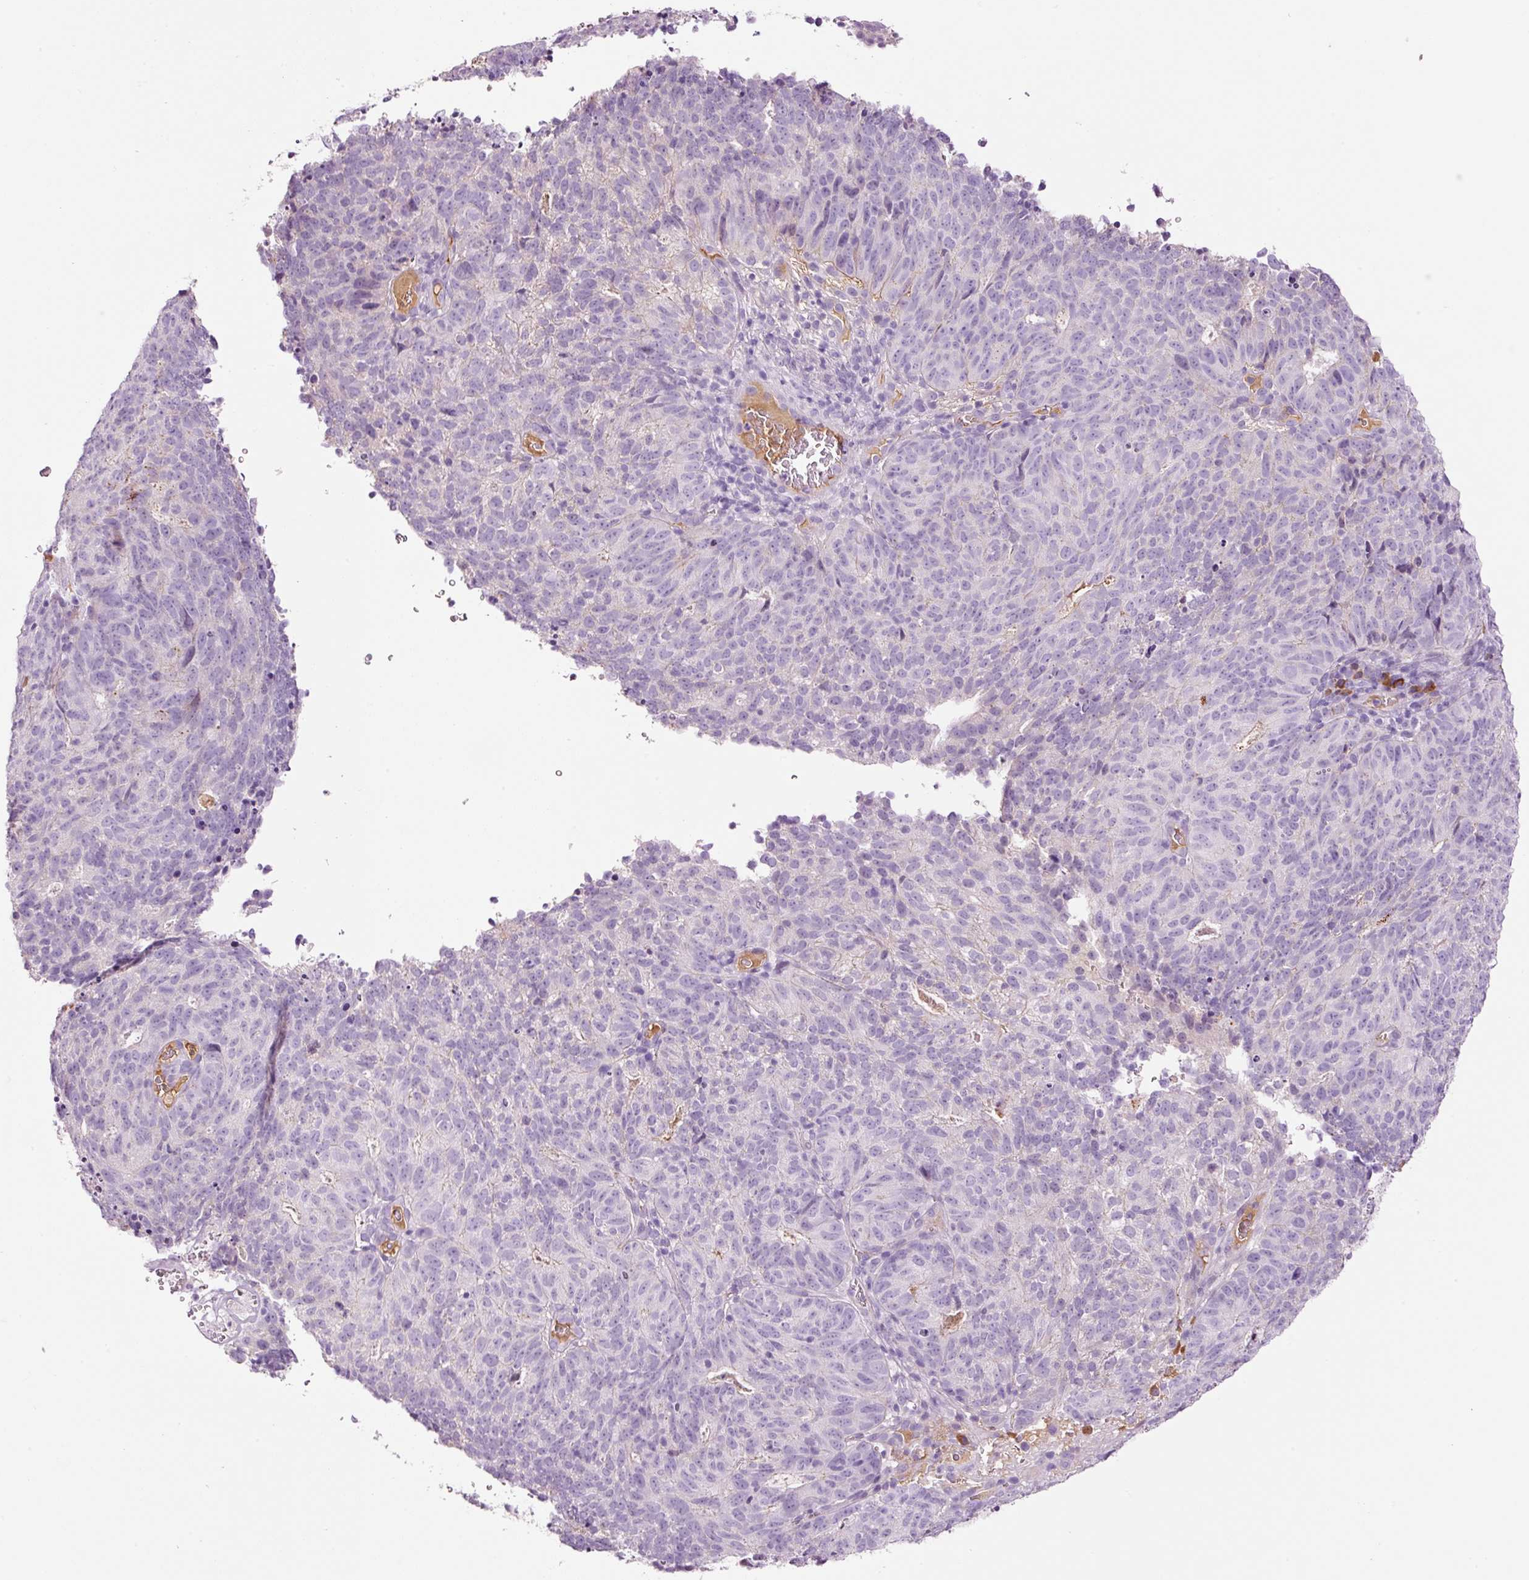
{"staining": {"intensity": "negative", "quantity": "none", "location": "none"}, "tissue": "cervical cancer", "cell_type": "Tumor cells", "image_type": "cancer", "snomed": [{"axis": "morphology", "description": "Adenocarcinoma, NOS"}, {"axis": "topography", "description": "Cervix"}], "caption": "DAB (3,3'-diaminobenzidine) immunohistochemical staining of human cervical adenocarcinoma demonstrates no significant positivity in tumor cells.", "gene": "KLF1", "patient": {"sex": "female", "age": 38}}